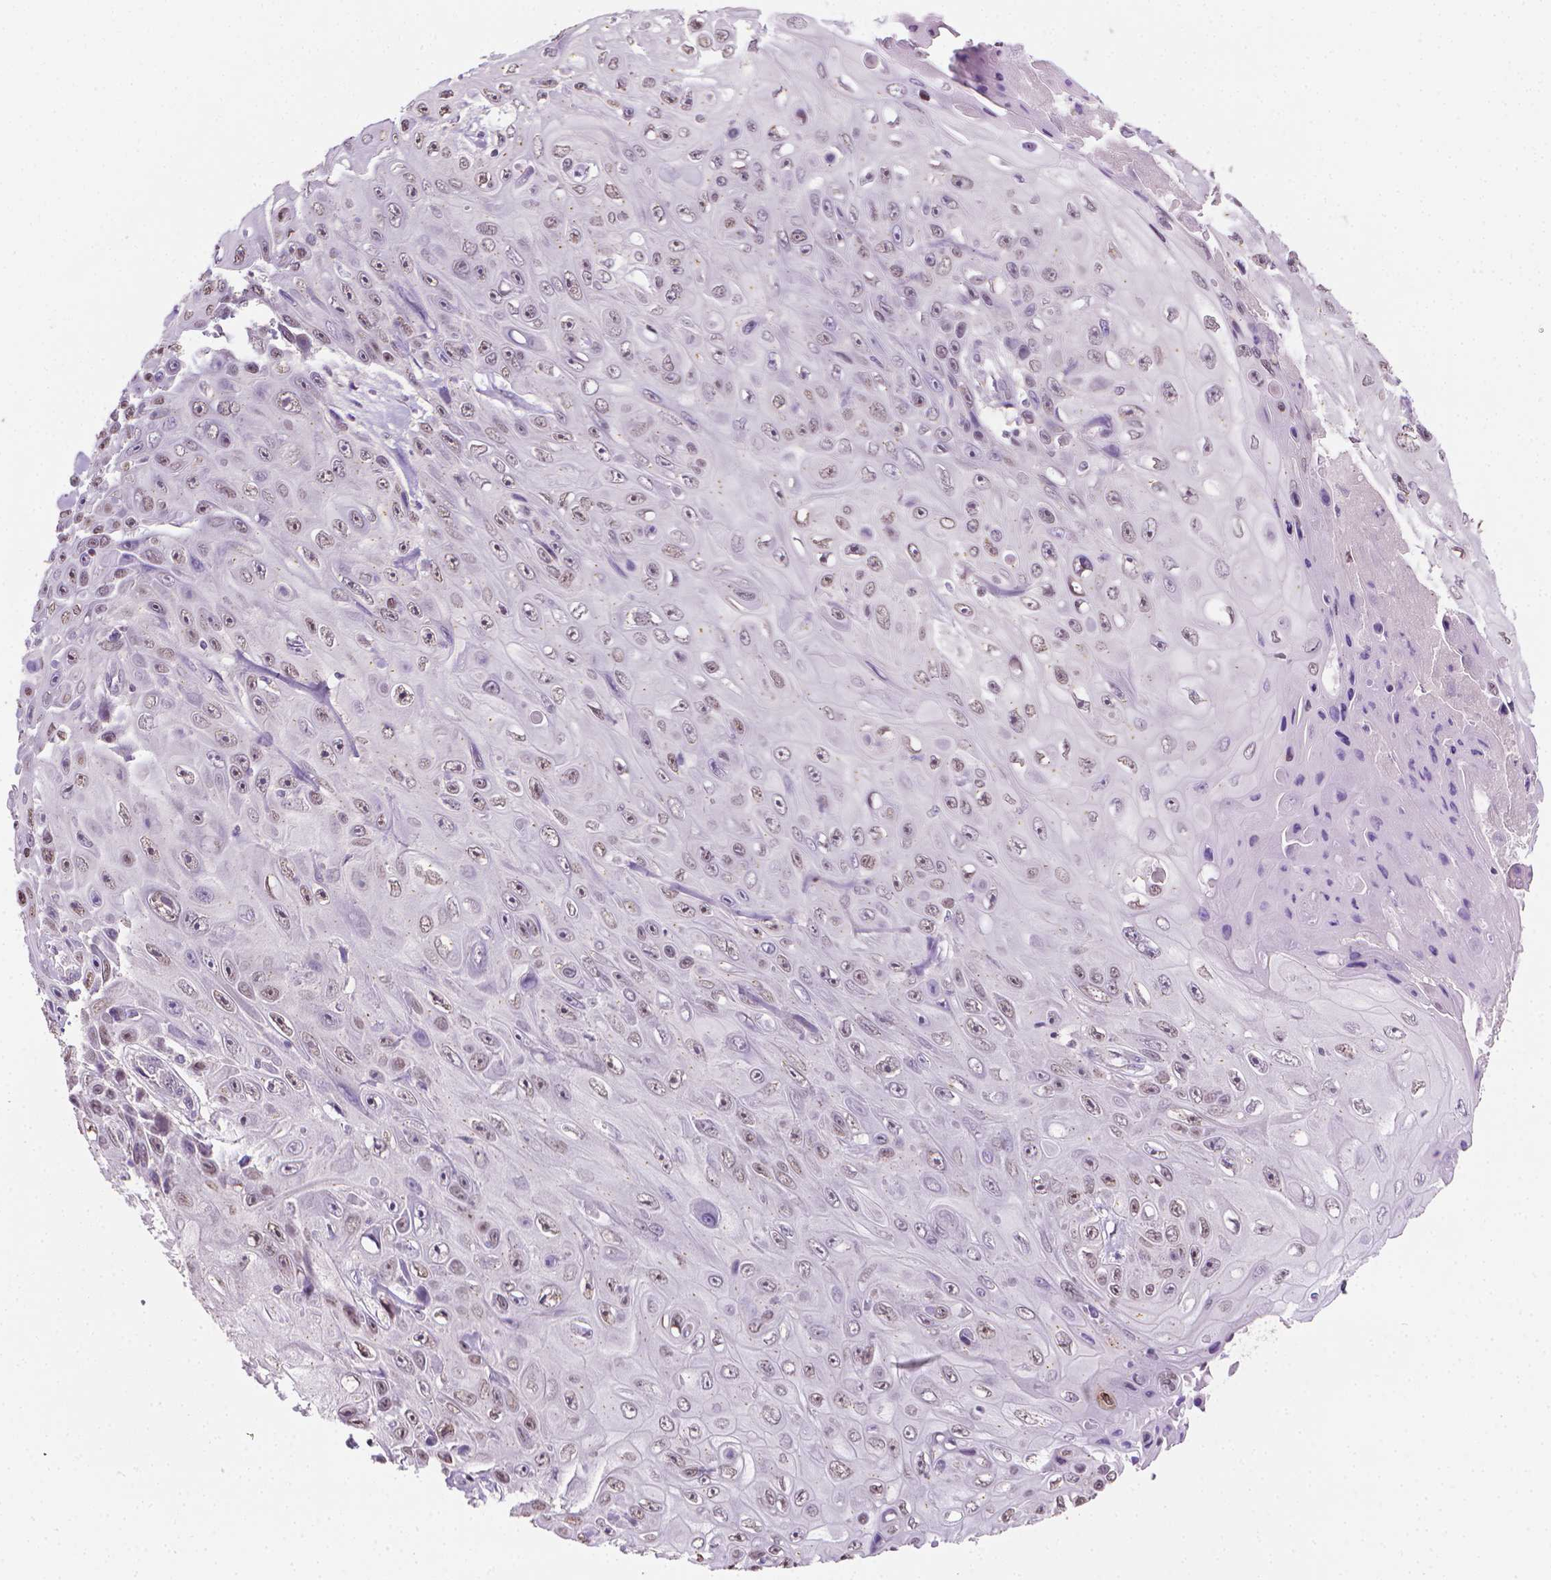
{"staining": {"intensity": "weak", "quantity": "<25%", "location": "nuclear"}, "tissue": "skin cancer", "cell_type": "Tumor cells", "image_type": "cancer", "snomed": [{"axis": "morphology", "description": "Squamous cell carcinoma, NOS"}, {"axis": "topography", "description": "Skin"}], "caption": "High magnification brightfield microscopy of skin cancer (squamous cell carcinoma) stained with DAB (3,3'-diaminobenzidine) (brown) and counterstained with hematoxylin (blue): tumor cells show no significant positivity.", "gene": "NCAN", "patient": {"sex": "male", "age": 82}}